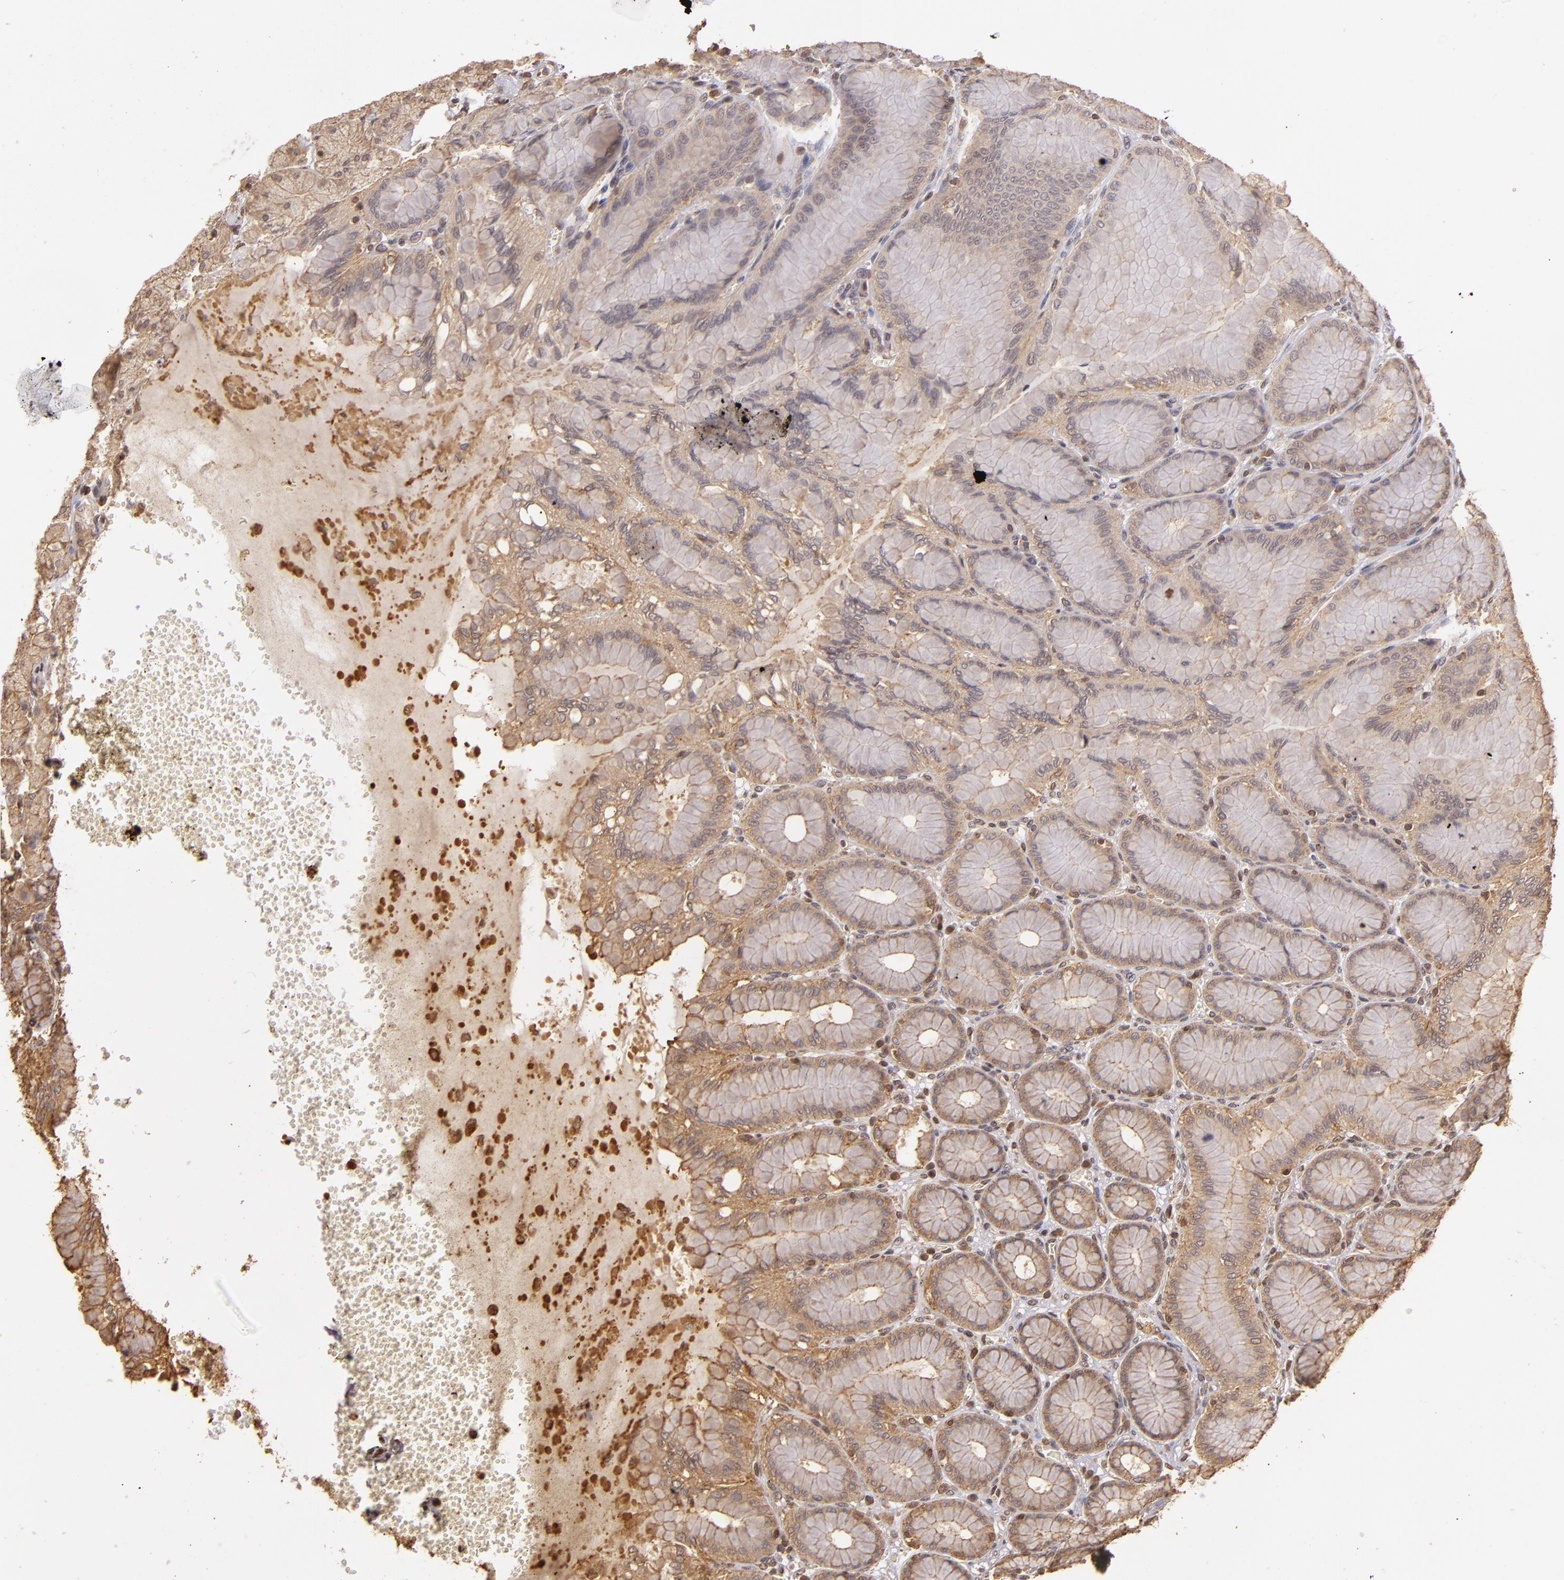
{"staining": {"intensity": "weak", "quantity": "25%-75%", "location": "cytoplasmic/membranous"}, "tissue": "stomach", "cell_type": "Glandular cells", "image_type": "normal", "snomed": [{"axis": "morphology", "description": "Normal tissue, NOS"}, {"axis": "topography", "description": "Stomach"}, {"axis": "topography", "description": "Stomach, lower"}], "caption": "Immunohistochemistry (IHC) (DAB (3,3'-diaminobenzidine)) staining of unremarkable human stomach exhibits weak cytoplasmic/membranous protein expression in approximately 25%-75% of glandular cells. (DAB (3,3'-diaminobenzidine) = brown stain, brightfield microscopy at high magnification).", "gene": "ARPC2", "patient": {"sex": "male", "age": 76}}